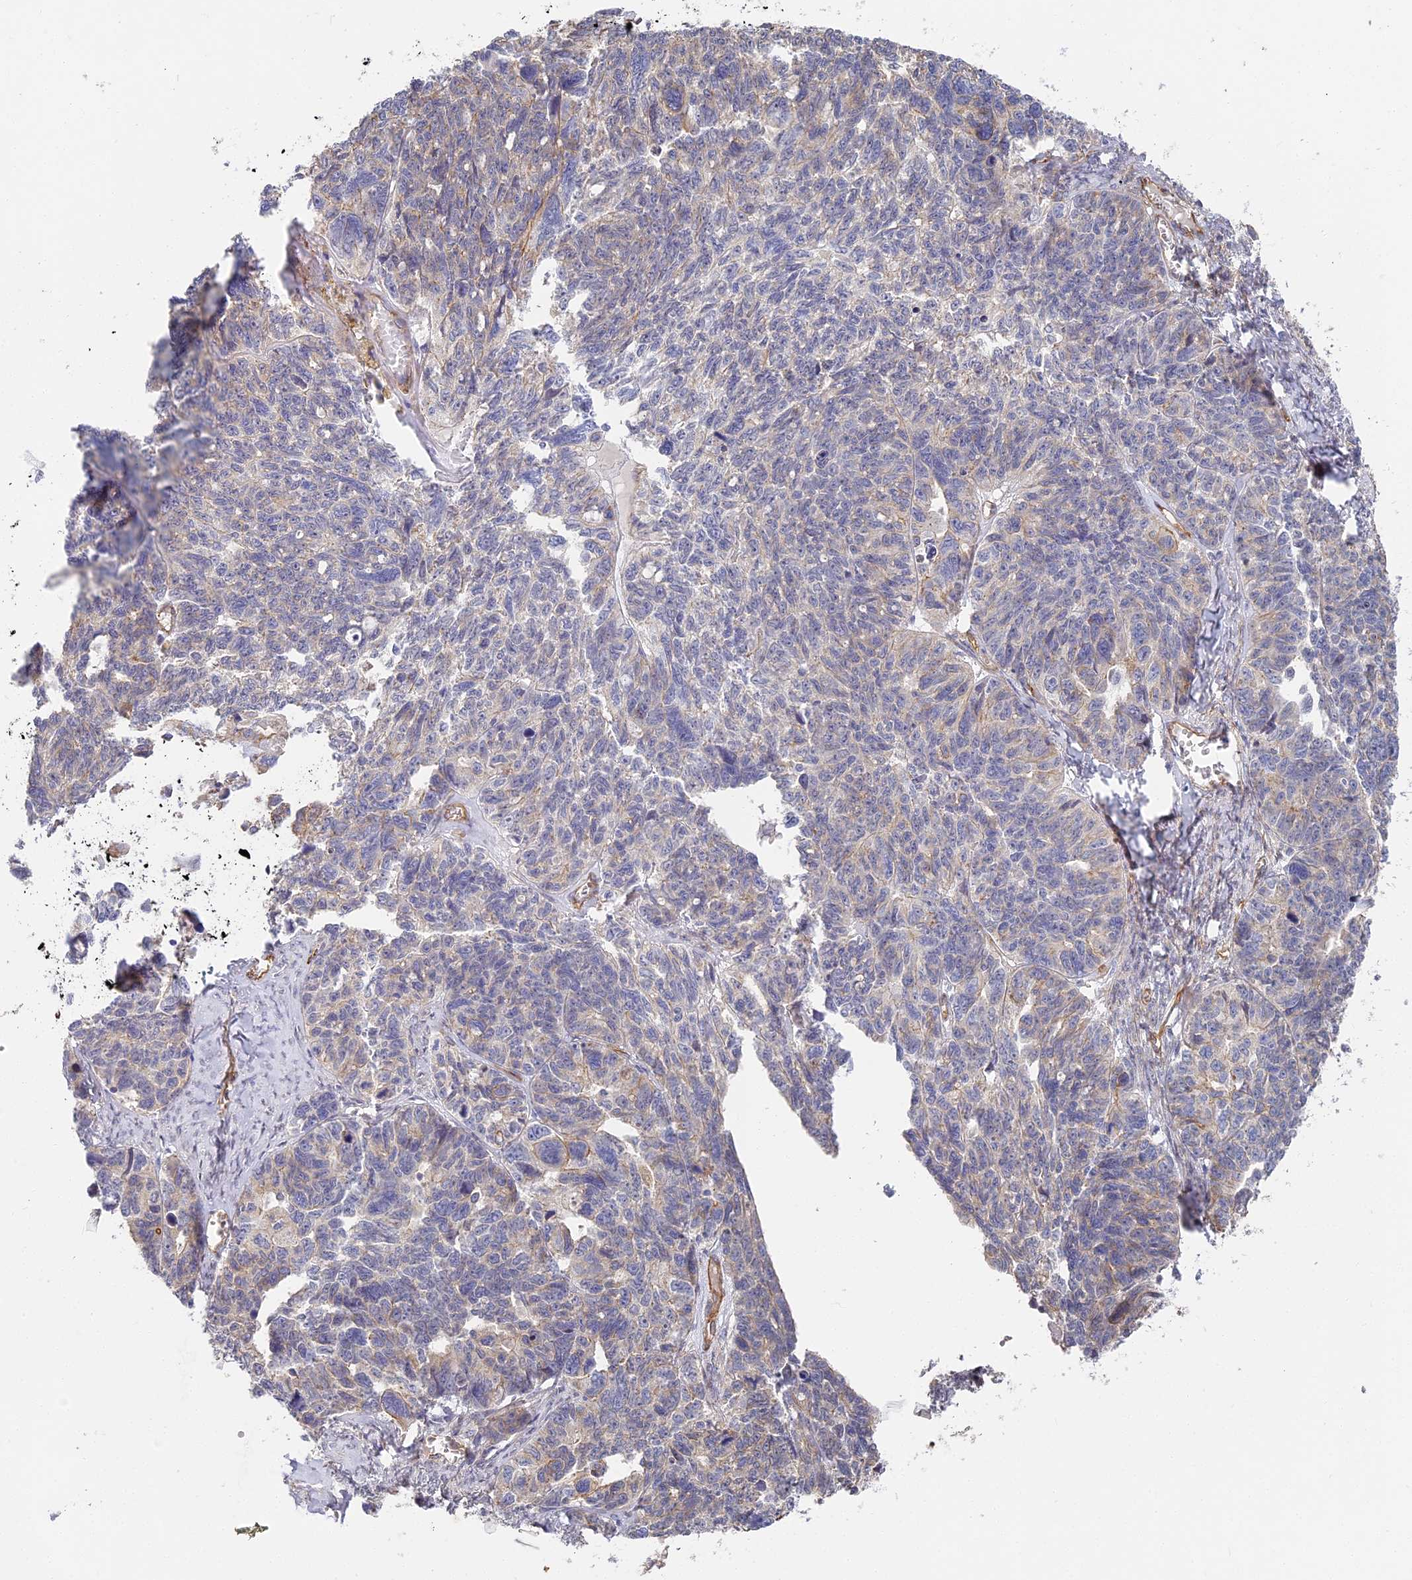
{"staining": {"intensity": "weak", "quantity": "<25%", "location": "cytoplasmic/membranous"}, "tissue": "ovarian cancer", "cell_type": "Tumor cells", "image_type": "cancer", "snomed": [{"axis": "morphology", "description": "Cystadenocarcinoma, serous, NOS"}, {"axis": "topography", "description": "Ovary"}], "caption": "Immunohistochemical staining of ovarian serous cystadenocarcinoma shows no significant staining in tumor cells. The staining was performed using DAB (3,3'-diaminobenzidine) to visualize the protein expression in brown, while the nuclei were stained in blue with hematoxylin (Magnification: 20x).", "gene": "CCDC30", "patient": {"sex": "female", "age": 79}}